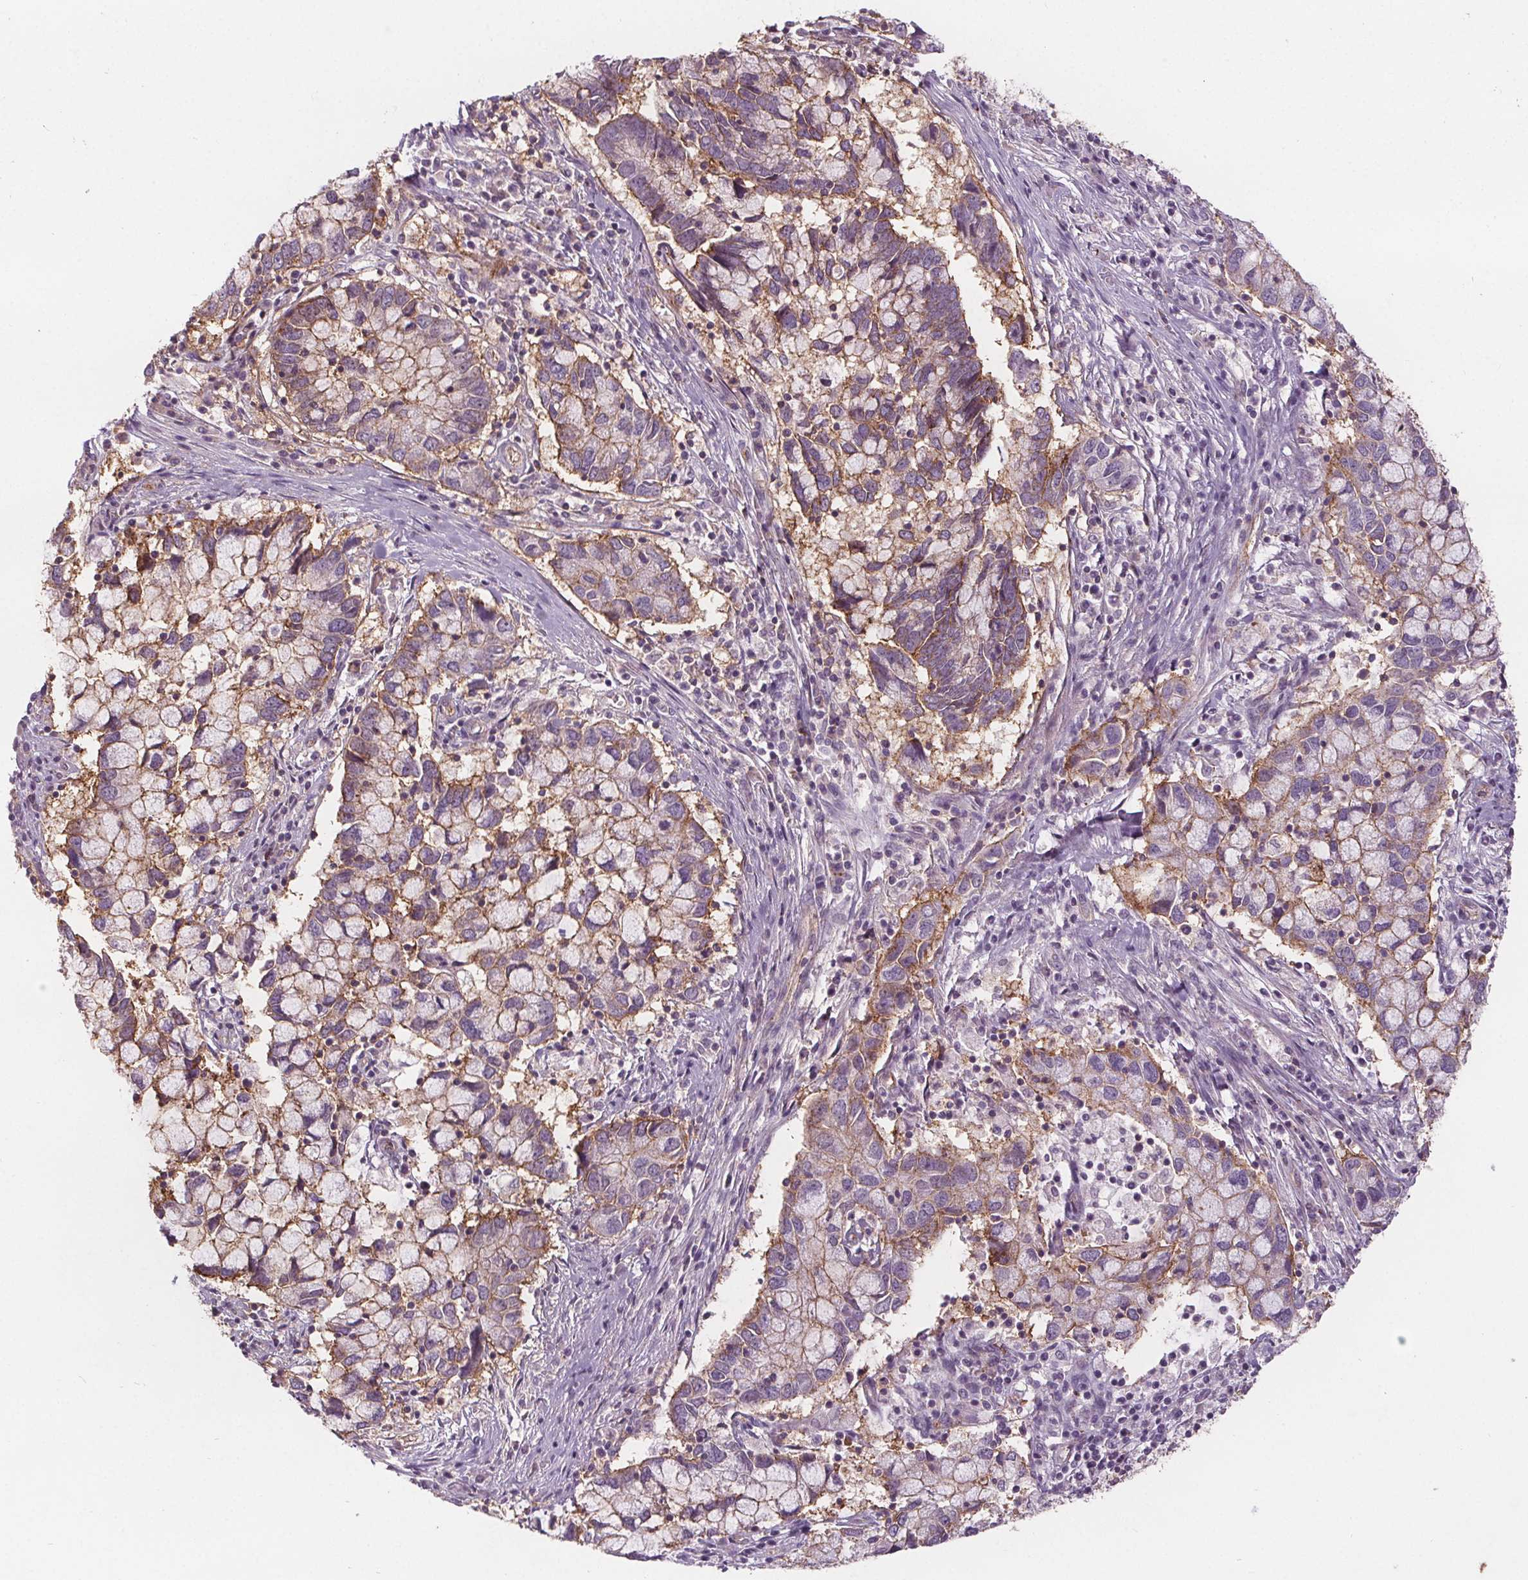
{"staining": {"intensity": "moderate", "quantity": ">75%", "location": "cytoplasmic/membranous"}, "tissue": "cervical cancer", "cell_type": "Tumor cells", "image_type": "cancer", "snomed": [{"axis": "morphology", "description": "Adenocarcinoma, NOS"}, {"axis": "topography", "description": "Cervix"}], "caption": "Human cervical adenocarcinoma stained with a brown dye exhibits moderate cytoplasmic/membranous positive positivity in about >75% of tumor cells.", "gene": "ATP1A1", "patient": {"sex": "female", "age": 40}}